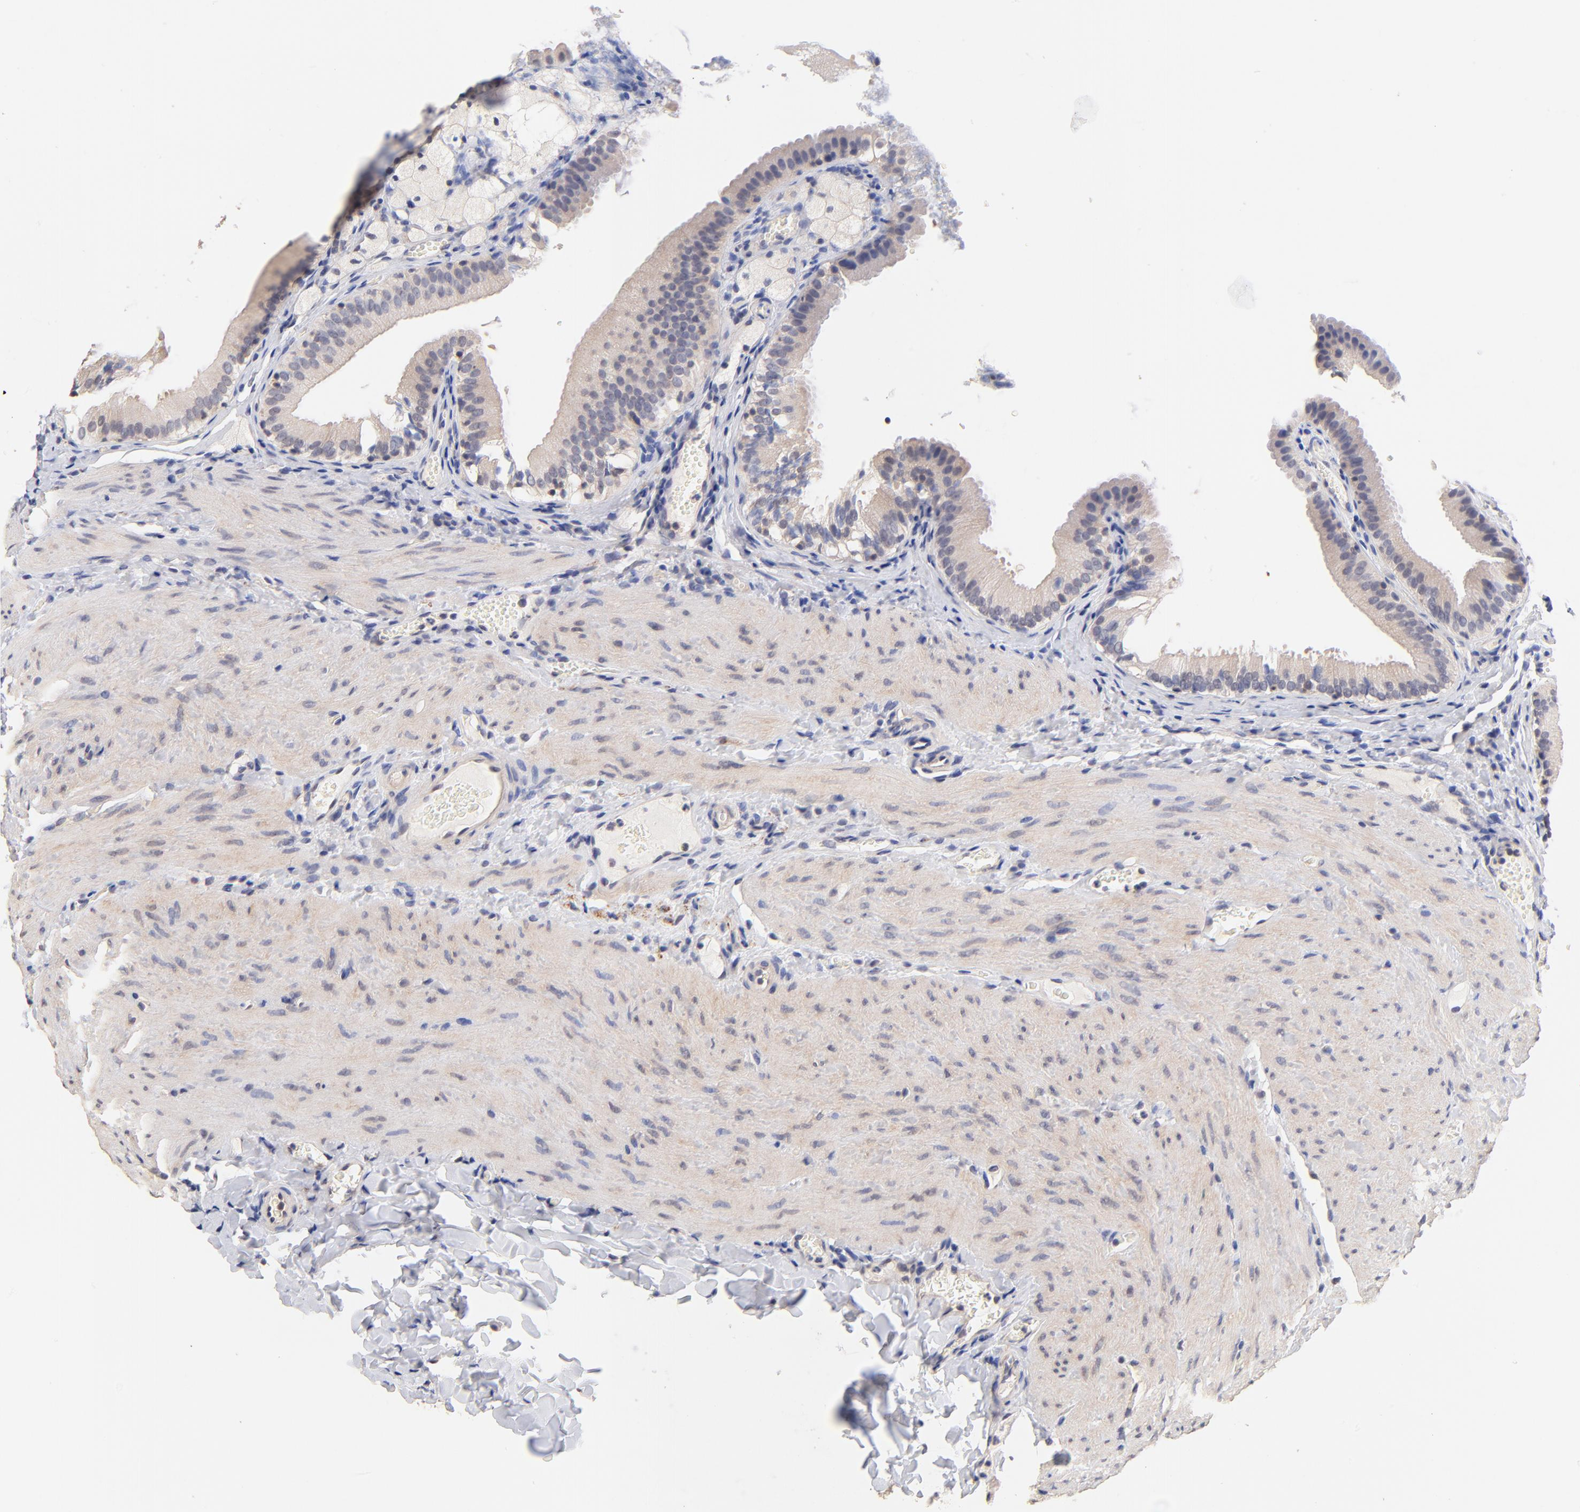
{"staining": {"intensity": "negative", "quantity": "none", "location": "none"}, "tissue": "gallbladder", "cell_type": "Glandular cells", "image_type": "normal", "snomed": [{"axis": "morphology", "description": "Normal tissue, NOS"}, {"axis": "topography", "description": "Gallbladder"}], "caption": "High power microscopy photomicrograph of an immunohistochemistry image of unremarkable gallbladder, revealing no significant expression in glandular cells. (Immunohistochemistry, brightfield microscopy, high magnification).", "gene": "RIBC2", "patient": {"sex": "female", "age": 24}}